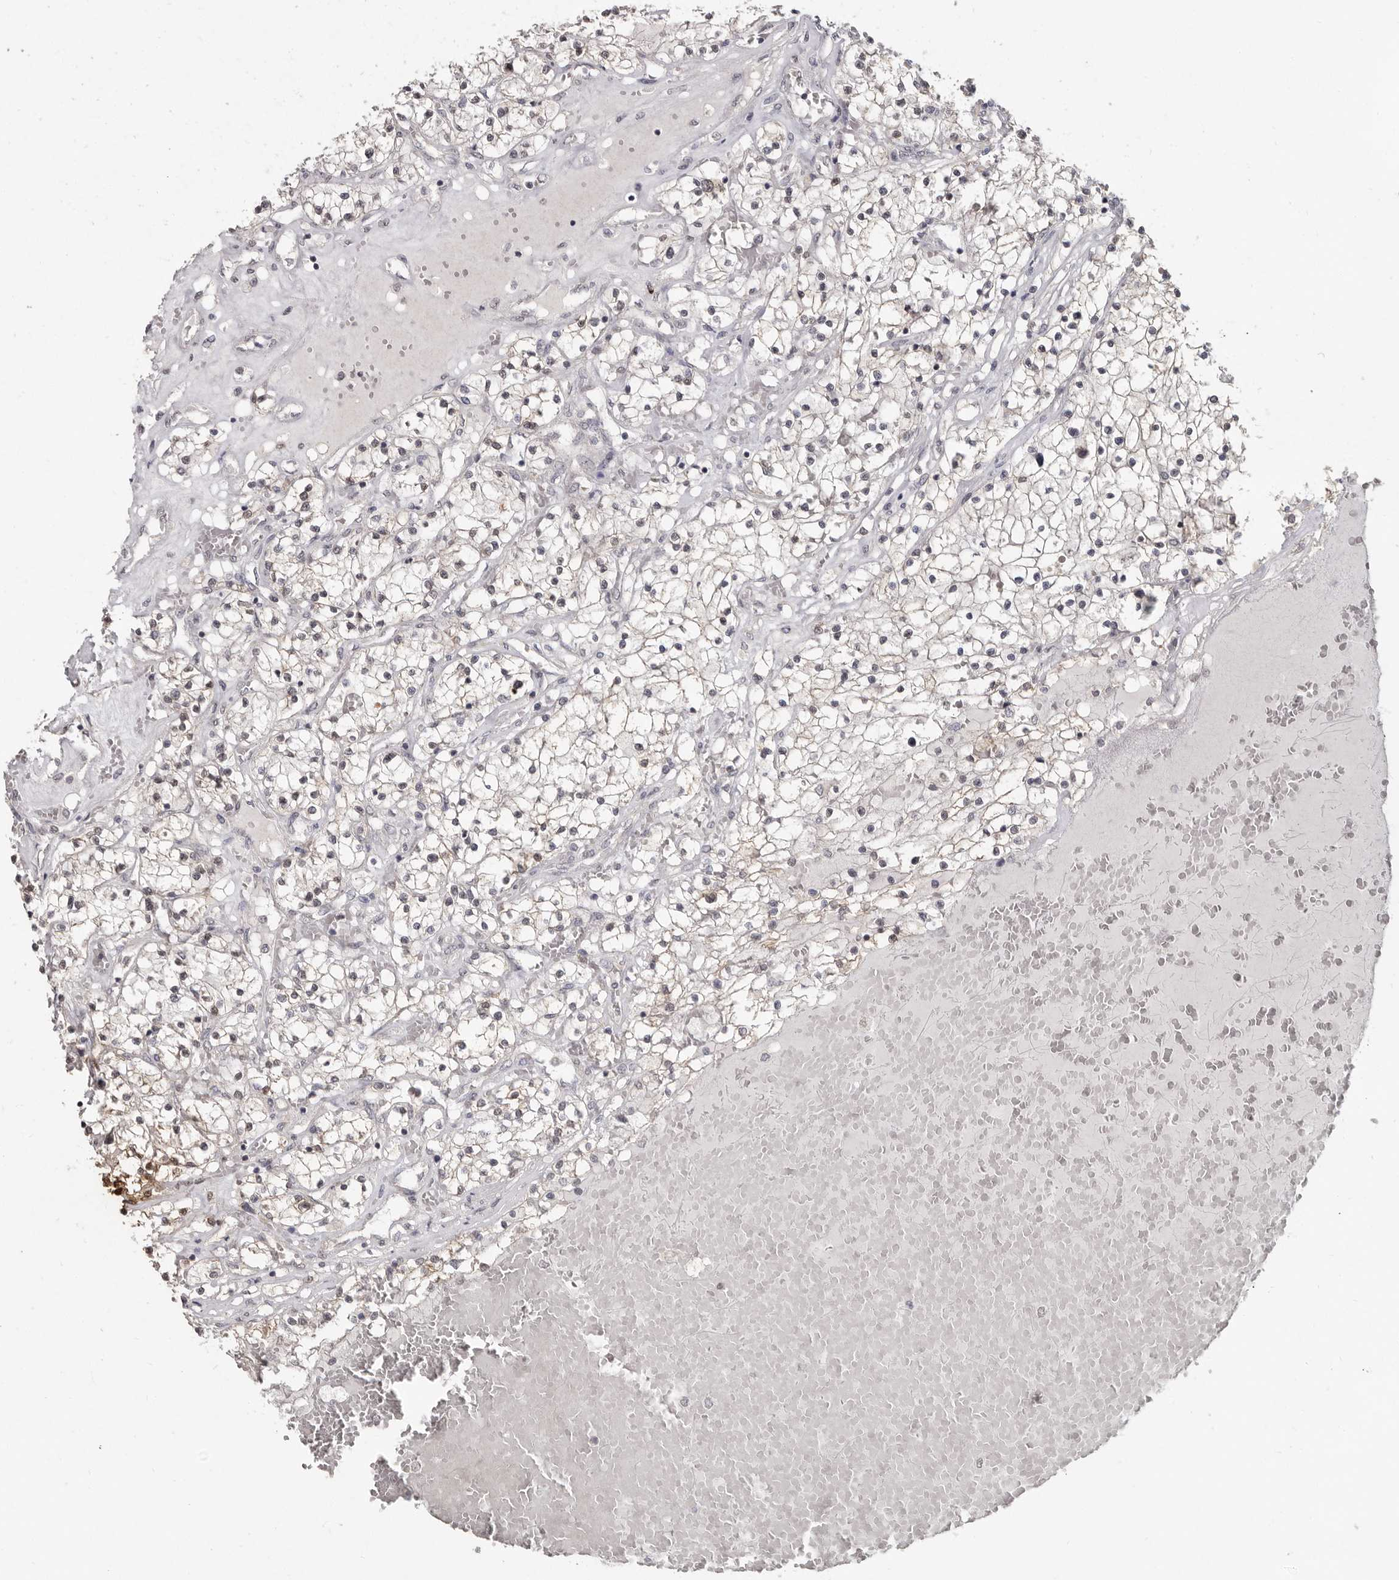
{"staining": {"intensity": "weak", "quantity": ">75%", "location": "nuclear"}, "tissue": "renal cancer", "cell_type": "Tumor cells", "image_type": "cancer", "snomed": [{"axis": "morphology", "description": "Normal tissue, NOS"}, {"axis": "morphology", "description": "Adenocarcinoma, NOS"}, {"axis": "topography", "description": "Kidney"}], "caption": "Renal adenocarcinoma stained with a brown dye reveals weak nuclear positive staining in about >75% of tumor cells.", "gene": "LINGO2", "patient": {"sex": "male", "age": 68}}